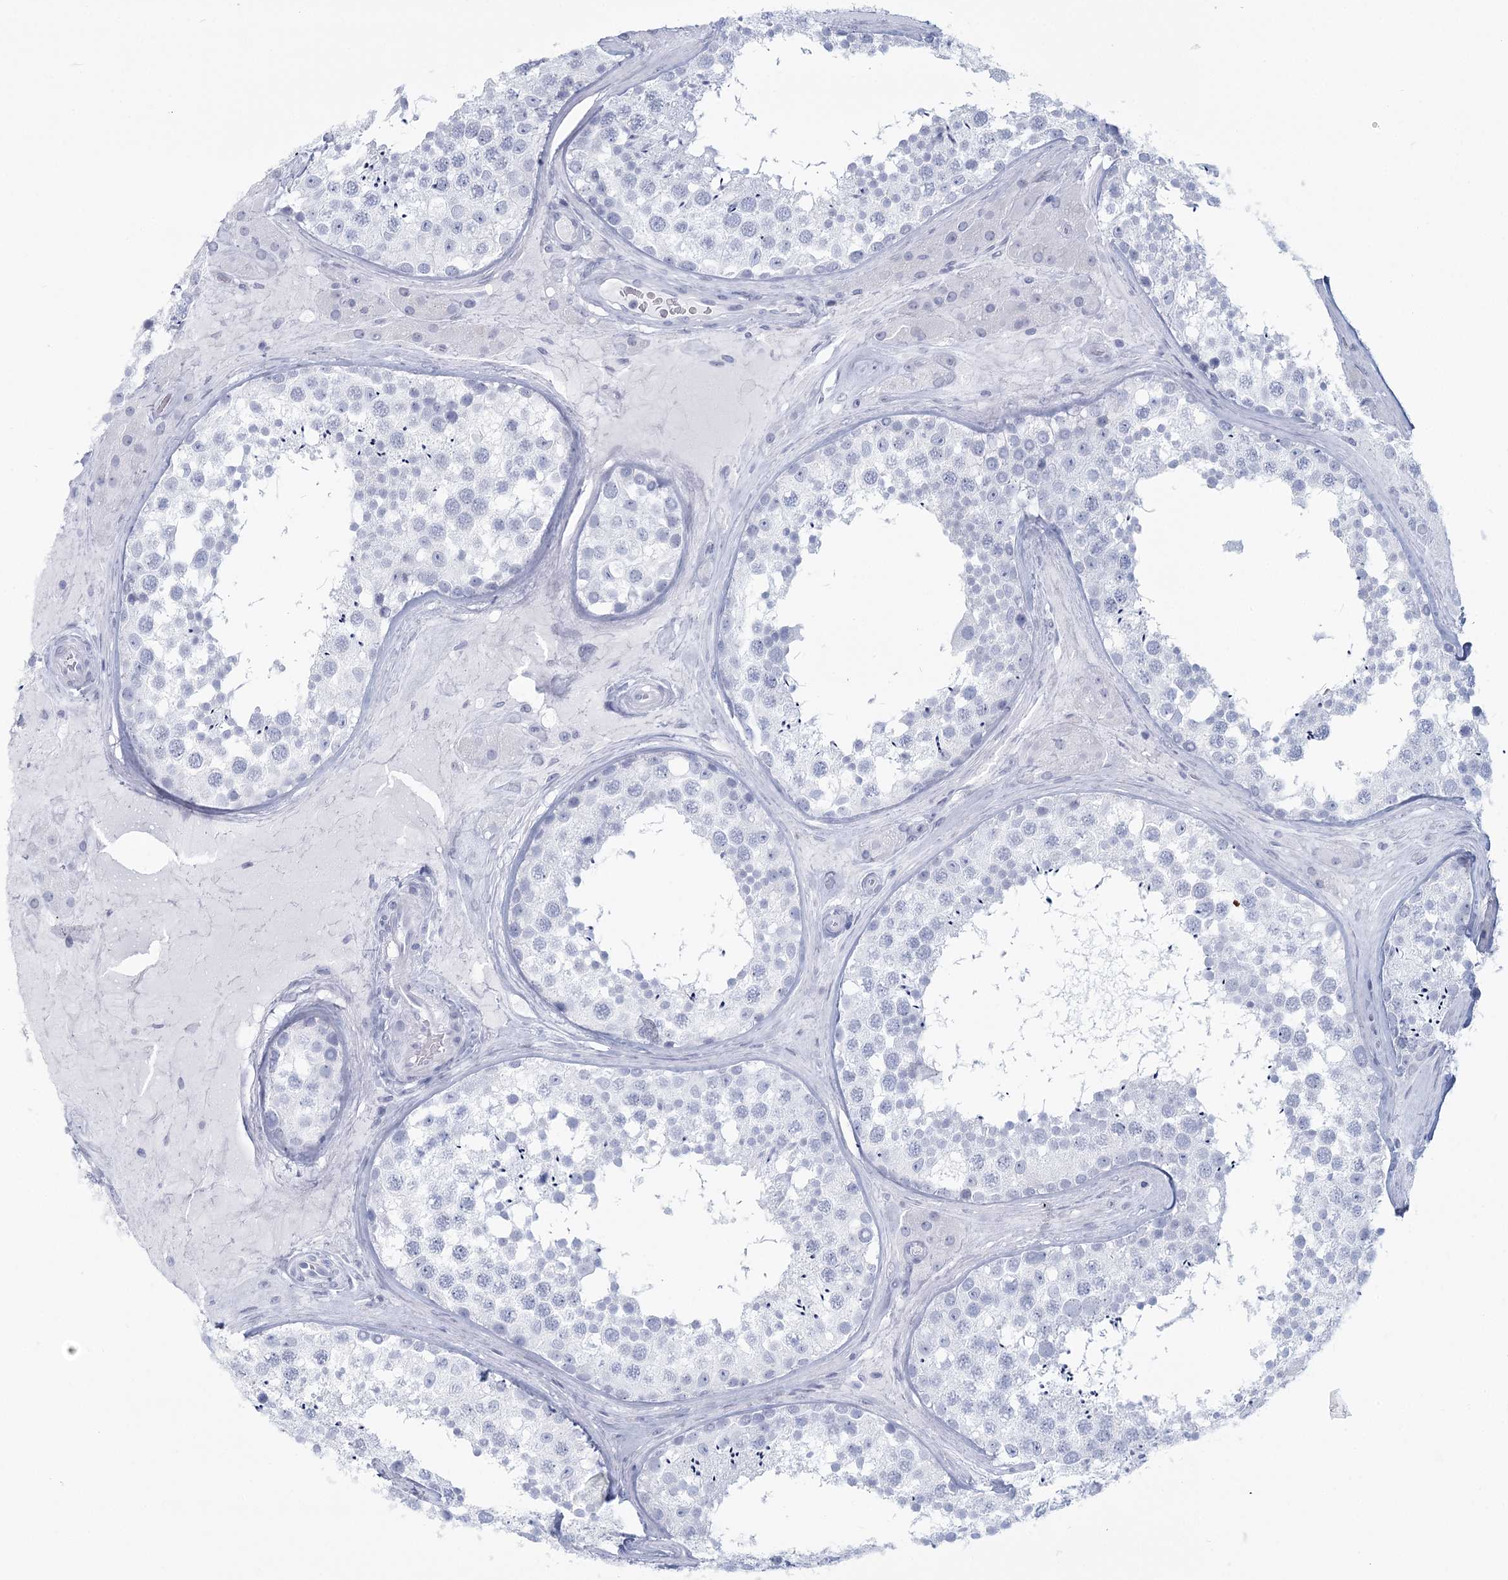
{"staining": {"intensity": "negative", "quantity": "none", "location": "none"}, "tissue": "testis", "cell_type": "Cells in seminiferous ducts", "image_type": "normal", "snomed": [{"axis": "morphology", "description": "Normal tissue, NOS"}, {"axis": "topography", "description": "Testis"}], "caption": "Cells in seminiferous ducts show no significant protein expression in benign testis.", "gene": "WNT8B", "patient": {"sex": "male", "age": 46}}